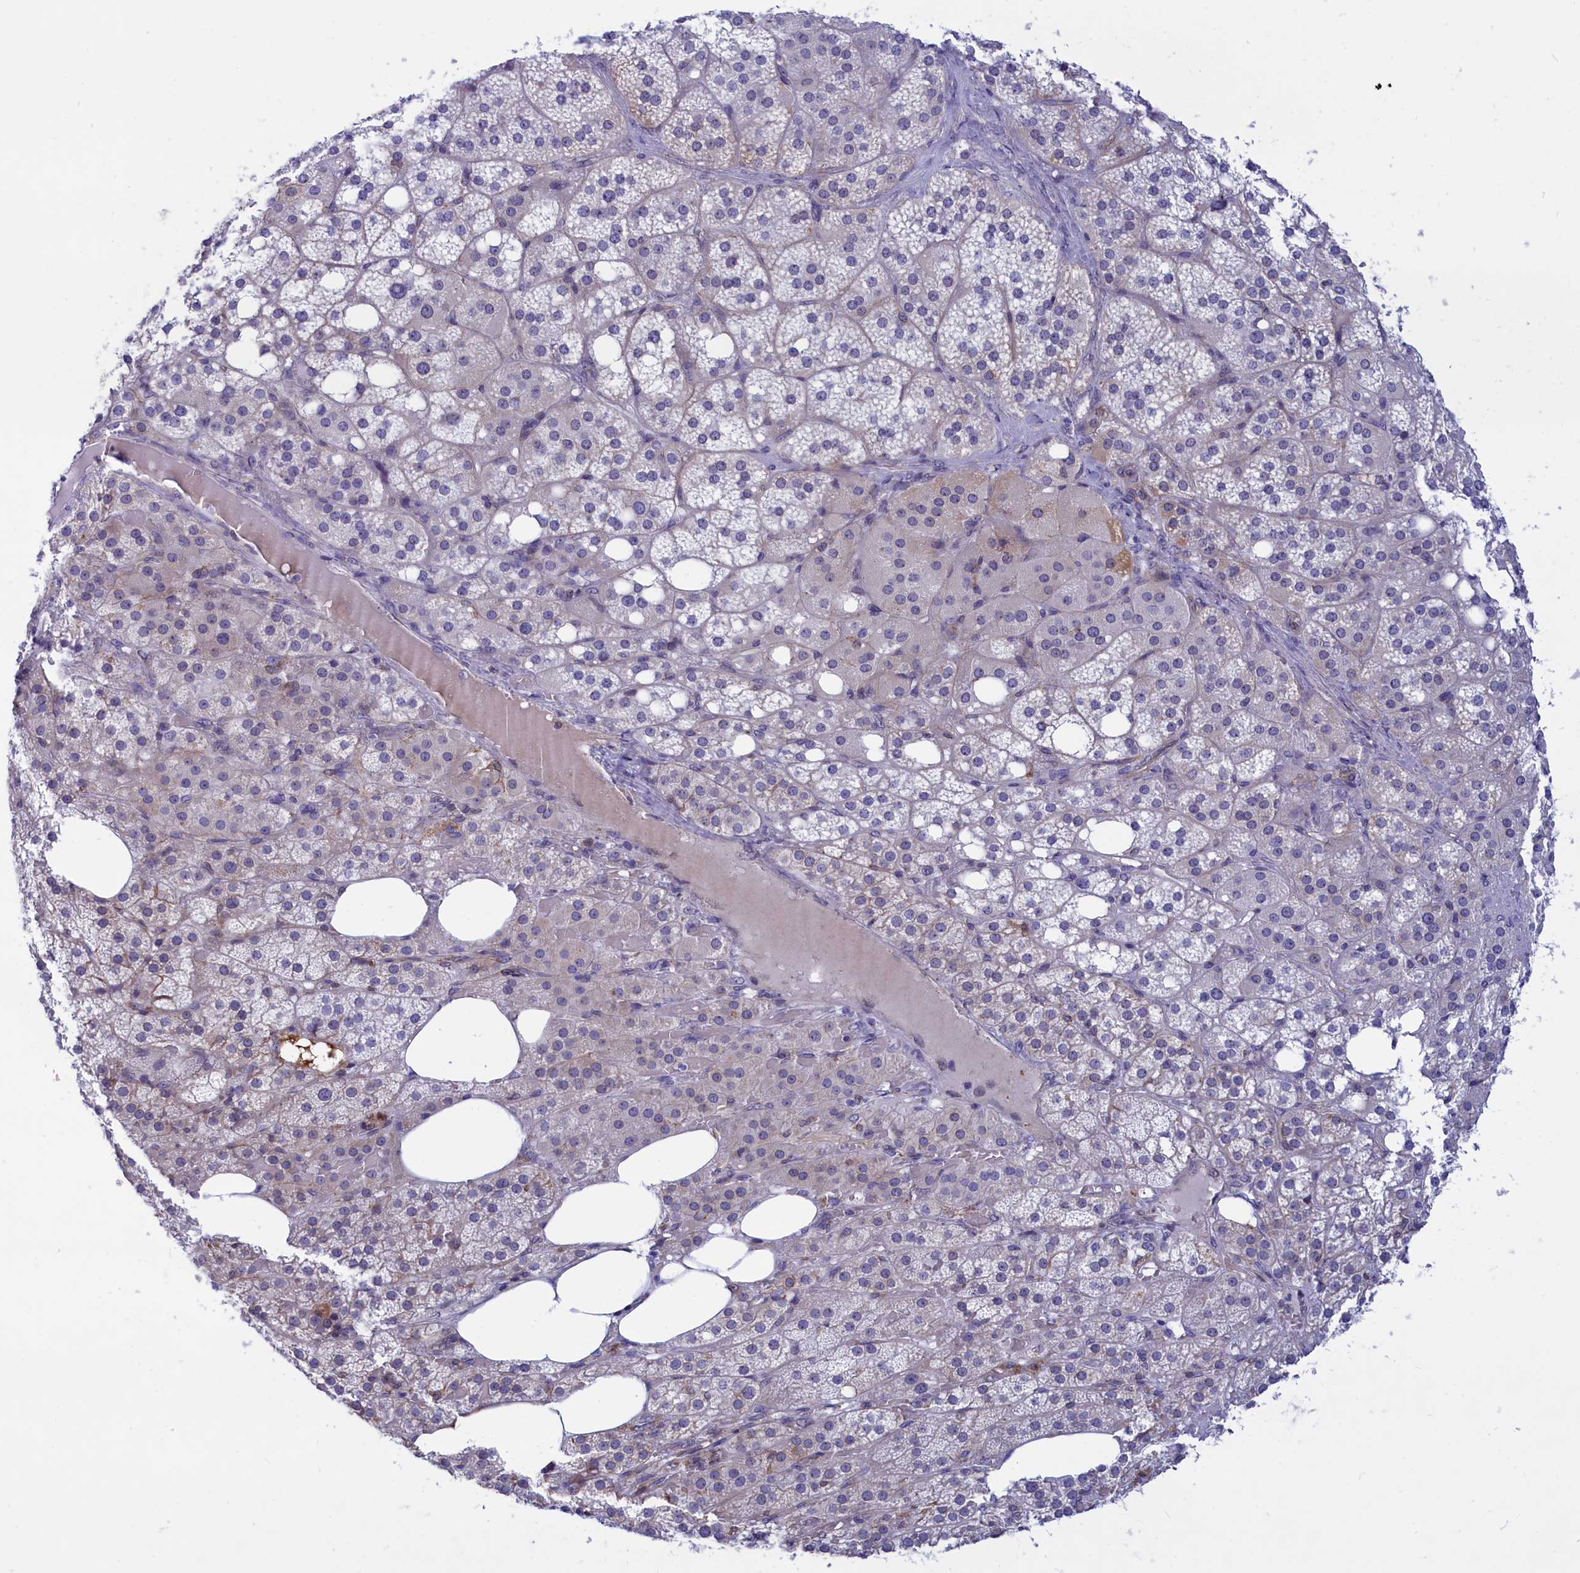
{"staining": {"intensity": "negative", "quantity": "none", "location": "none"}, "tissue": "adrenal gland", "cell_type": "Glandular cells", "image_type": "normal", "snomed": [{"axis": "morphology", "description": "Normal tissue, NOS"}, {"axis": "topography", "description": "Adrenal gland"}], "caption": "The immunohistochemistry histopathology image has no significant positivity in glandular cells of adrenal gland. (DAB IHC, high magnification).", "gene": "ABCC12", "patient": {"sex": "female", "age": 59}}